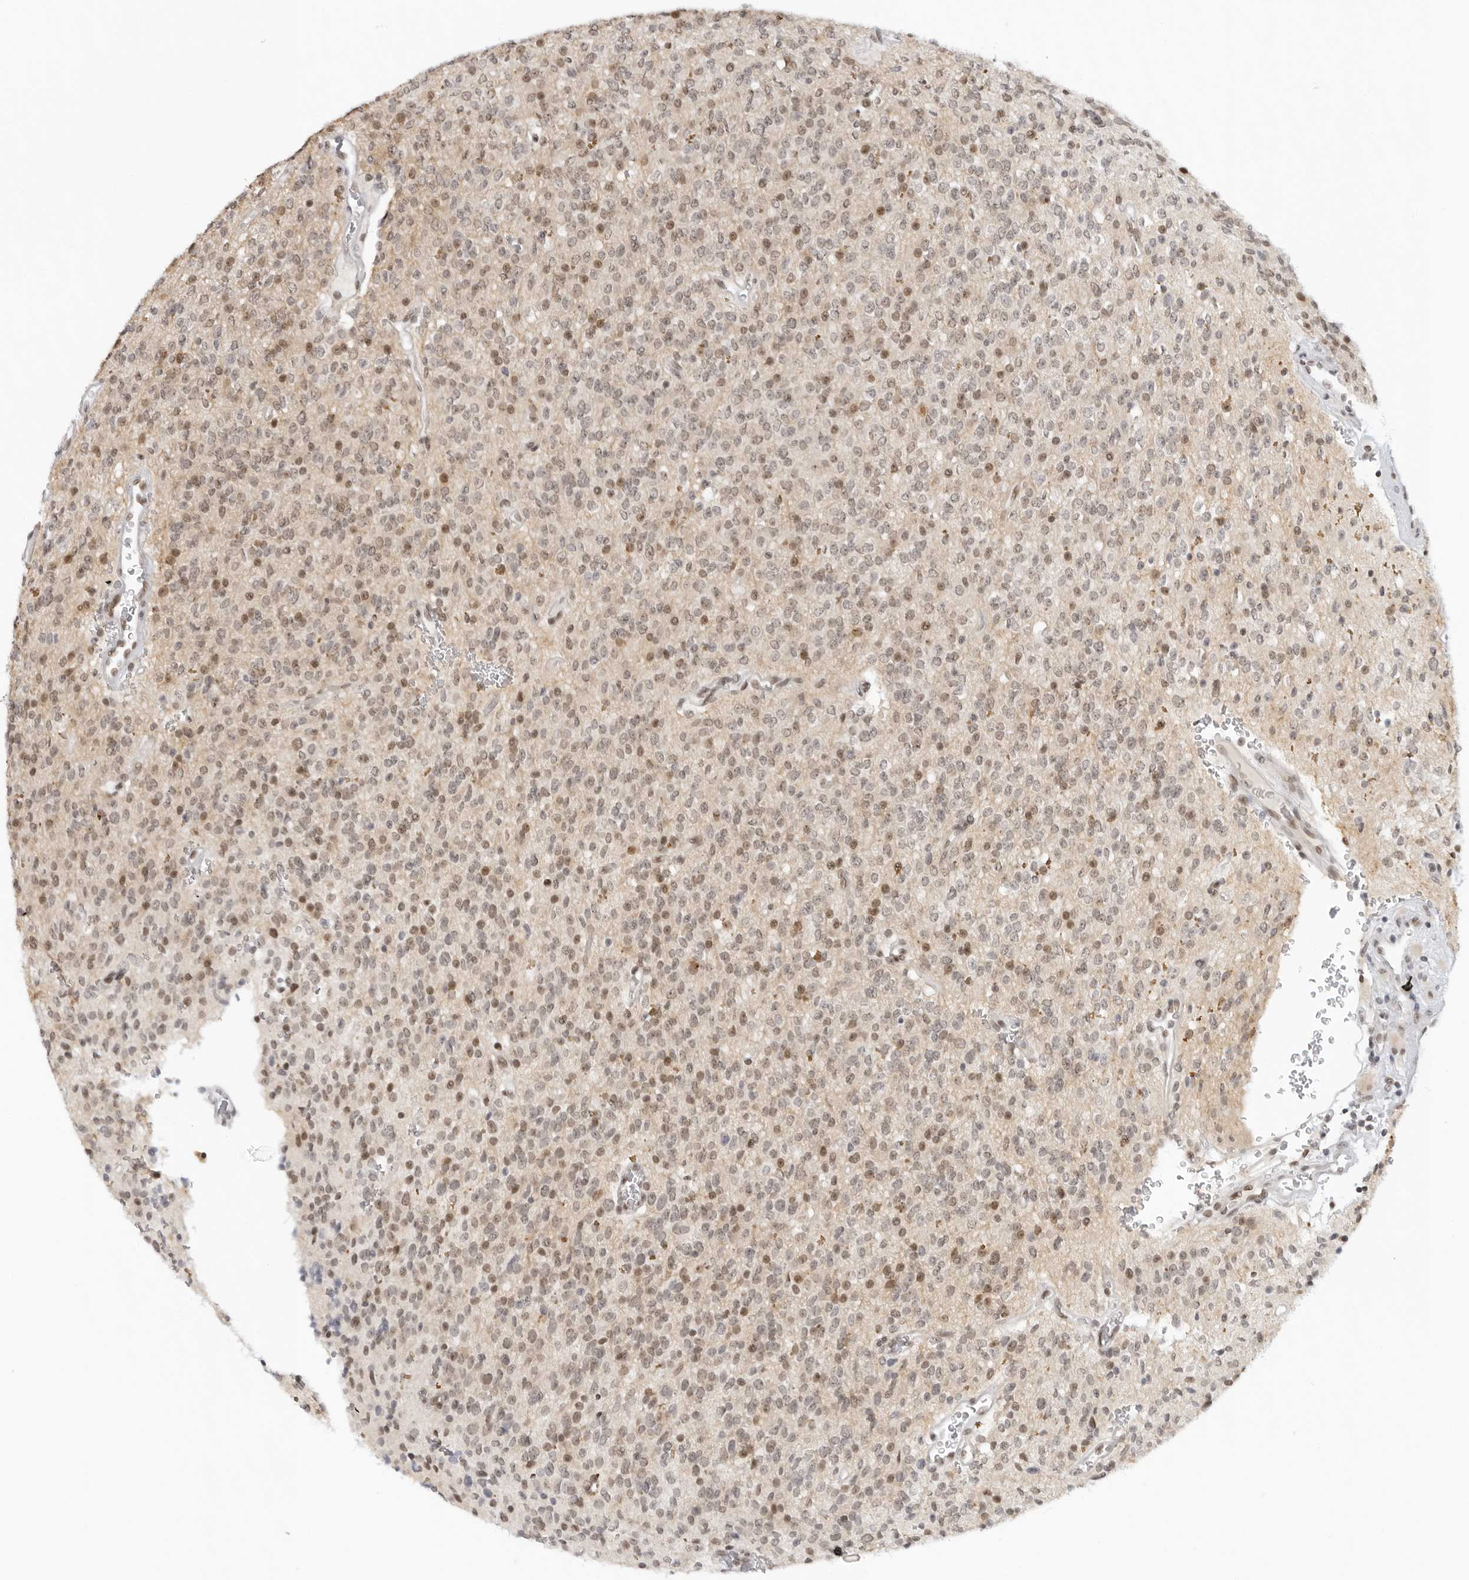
{"staining": {"intensity": "moderate", "quantity": "25%-75%", "location": "nuclear"}, "tissue": "glioma", "cell_type": "Tumor cells", "image_type": "cancer", "snomed": [{"axis": "morphology", "description": "Glioma, malignant, High grade"}, {"axis": "topography", "description": "Brain"}], "caption": "Glioma was stained to show a protein in brown. There is medium levels of moderate nuclear staining in approximately 25%-75% of tumor cells. (IHC, brightfield microscopy, high magnification).", "gene": "FOXK2", "patient": {"sex": "male", "age": 34}}